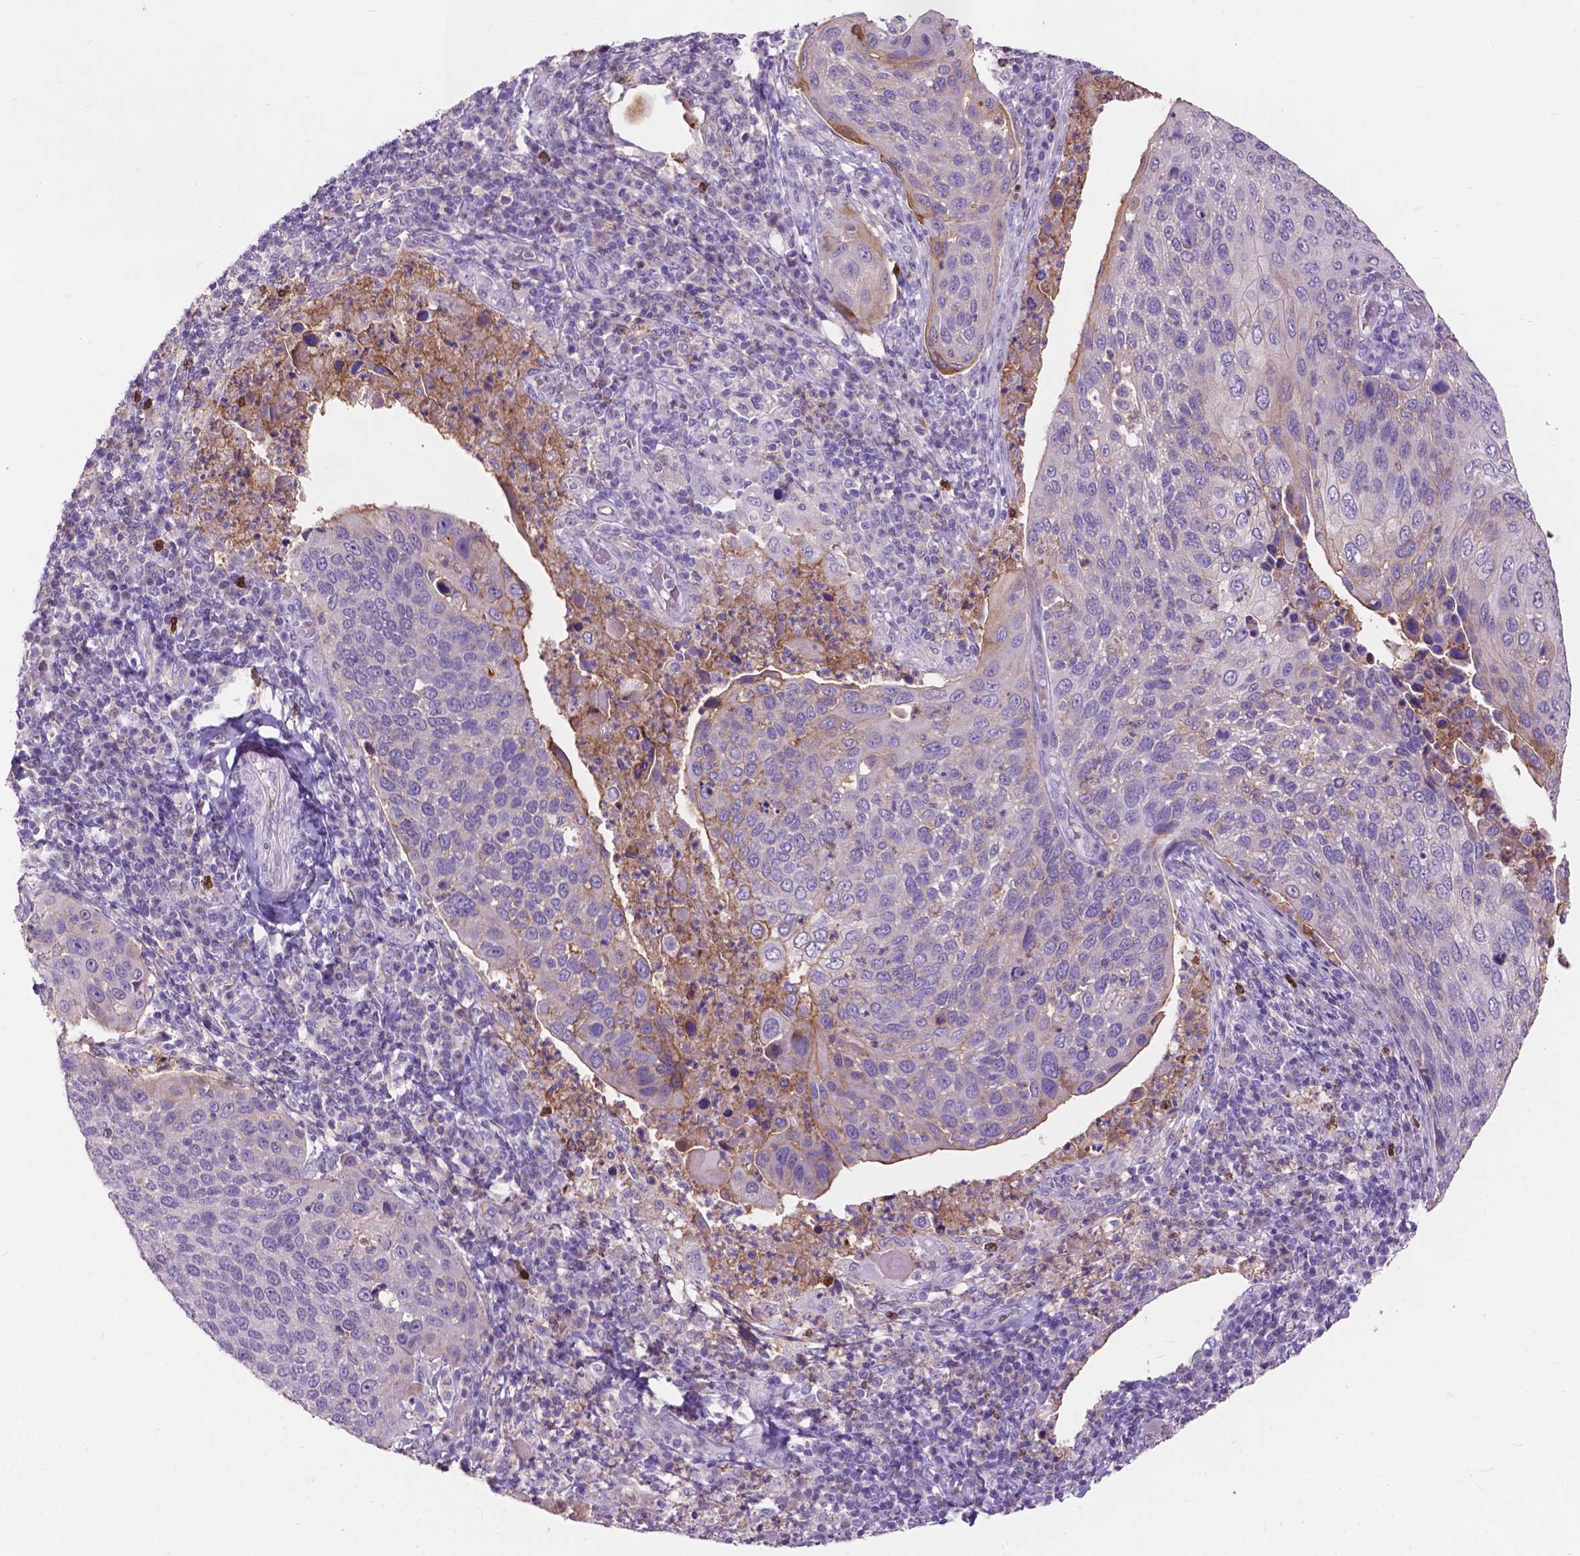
{"staining": {"intensity": "negative", "quantity": "none", "location": "none"}, "tissue": "cervical cancer", "cell_type": "Tumor cells", "image_type": "cancer", "snomed": [{"axis": "morphology", "description": "Squamous cell carcinoma, NOS"}, {"axis": "topography", "description": "Cervix"}], "caption": "Tumor cells show no significant protein staining in cervical squamous cell carcinoma.", "gene": "PLSCR1", "patient": {"sex": "female", "age": 54}}